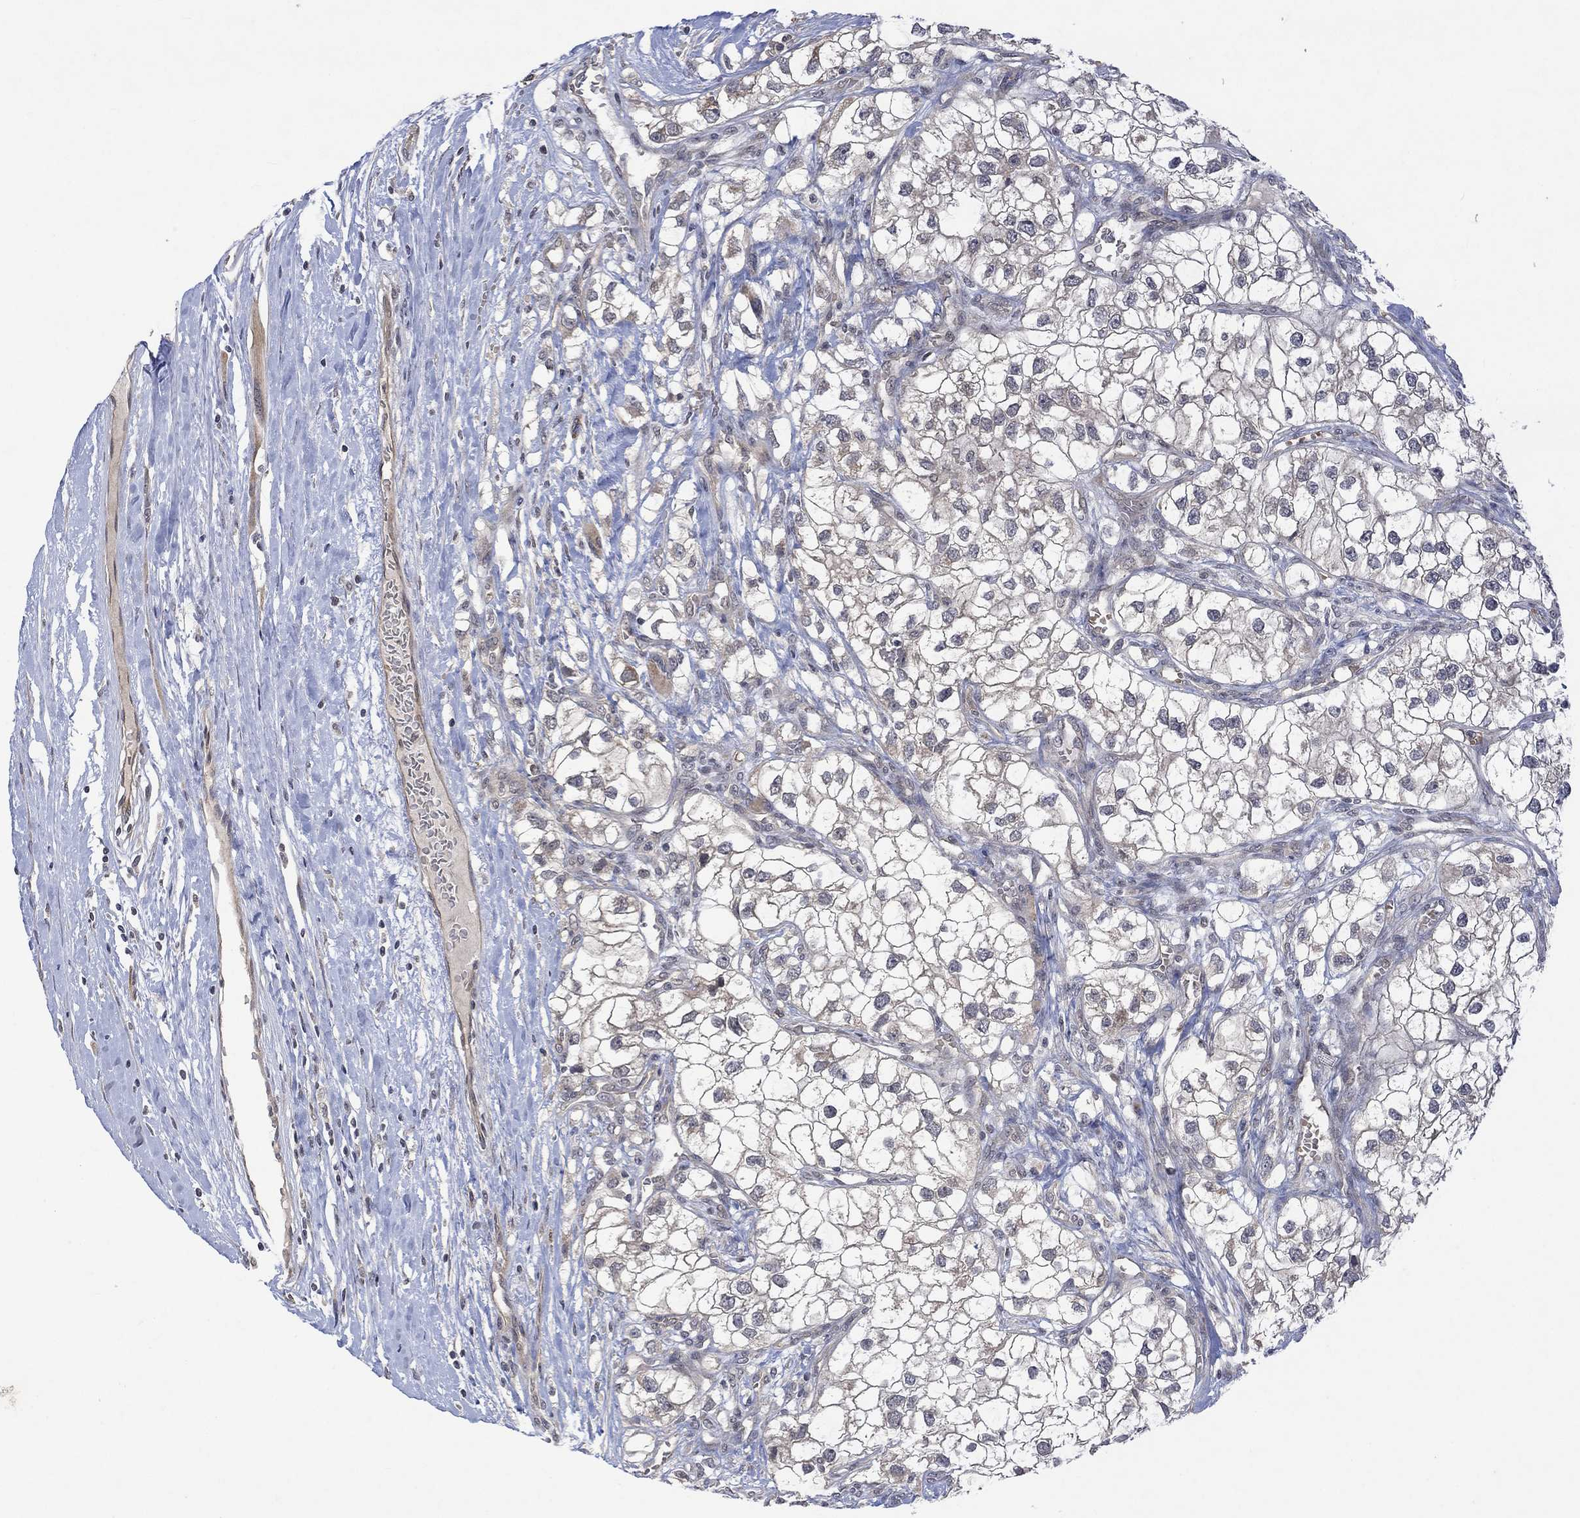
{"staining": {"intensity": "moderate", "quantity": "<25%", "location": "cytoplasmic/membranous"}, "tissue": "renal cancer", "cell_type": "Tumor cells", "image_type": "cancer", "snomed": [{"axis": "morphology", "description": "Adenocarcinoma, NOS"}, {"axis": "topography", "description": "Kidney"}], "caption": "Adenocarcinoma (renal) stained for a protein (brown) shows moderate cytoplasmic/membranous positive expression in about <25% of tumor cells.", "gene": "GRIN2D", "patient": {"sex": "male", "age": 59}}